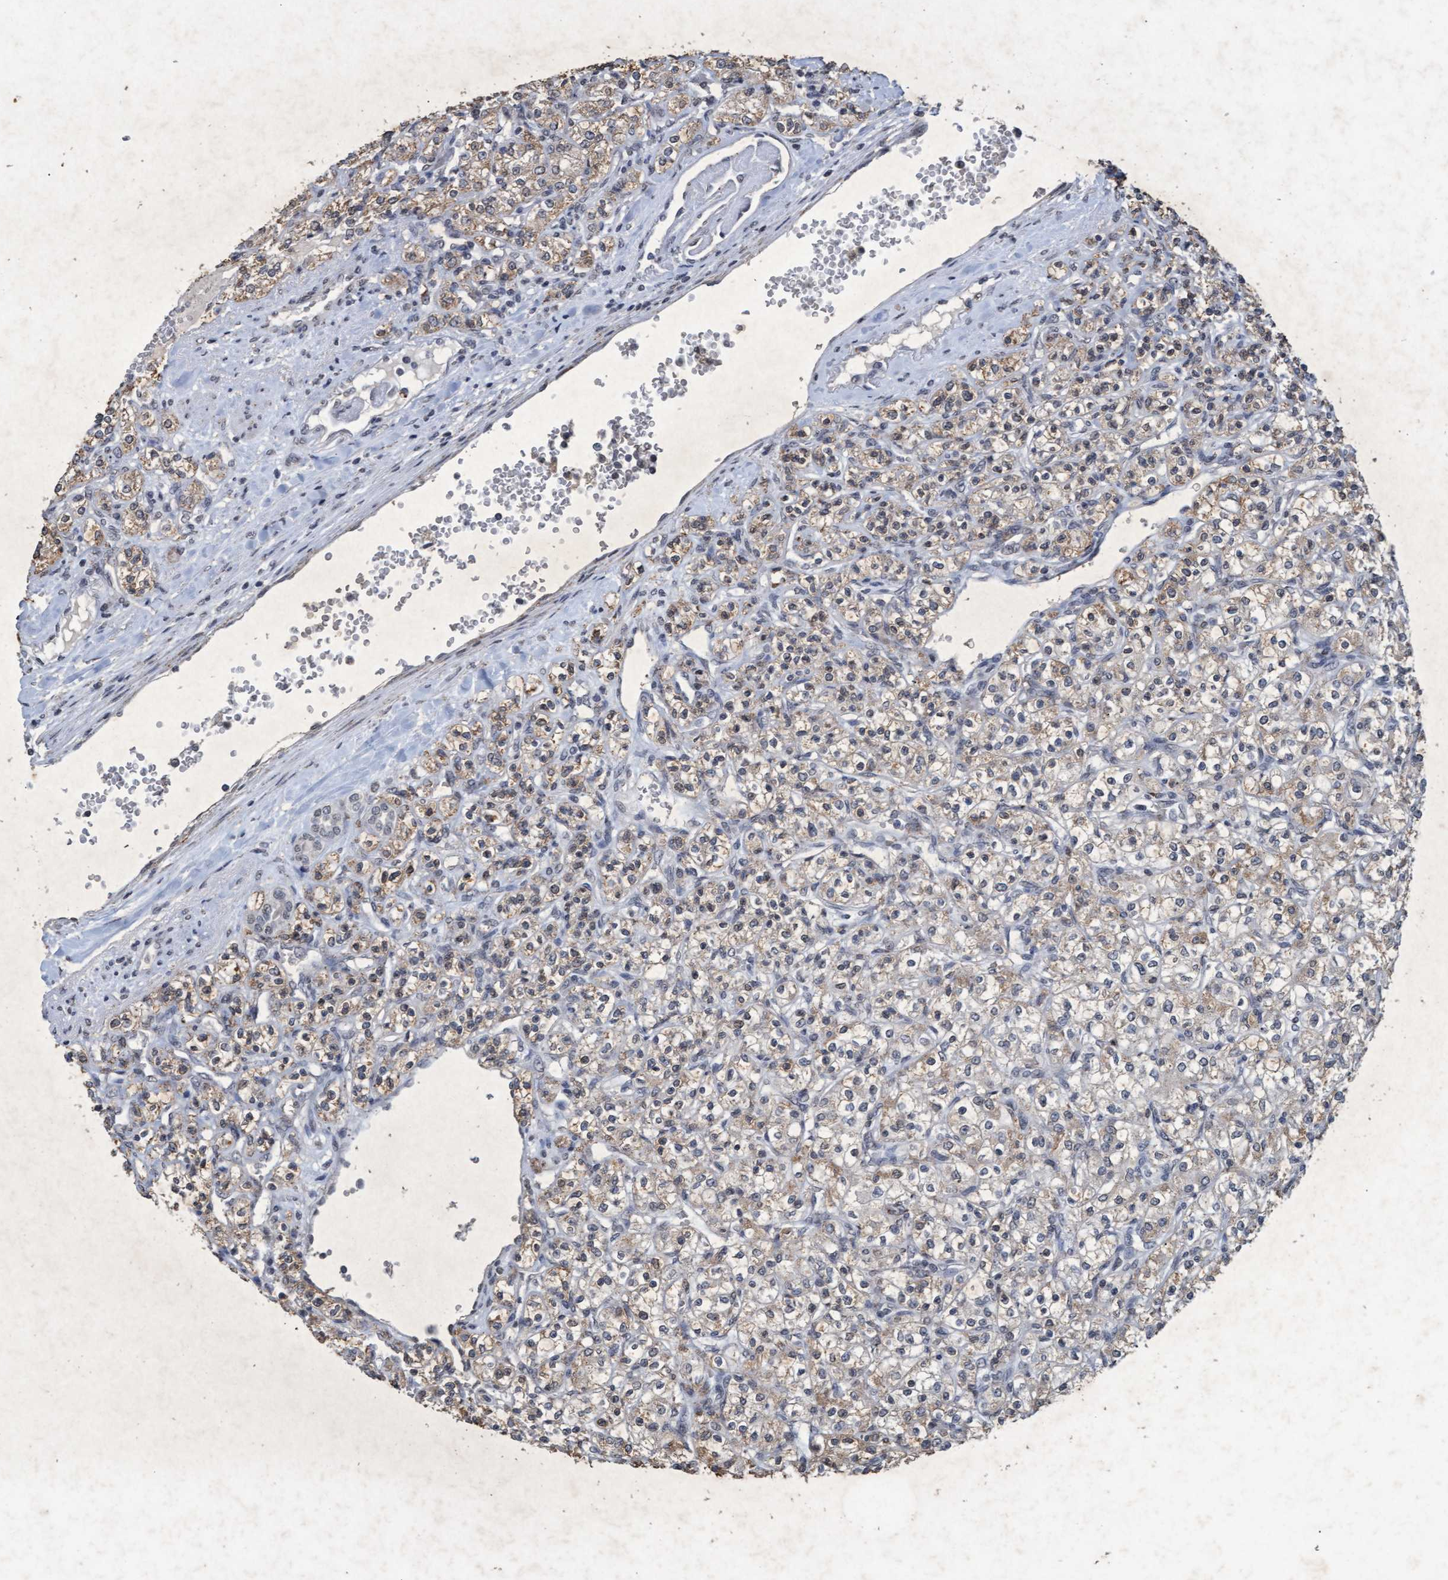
{"staining": {"intensity": "weak", "quantity": ">75%", "location": "cytoplasmic/membranous"}, "tissue": "renal cancer", "cell_type": "Tumor cells", "image_type": "cancer", "snomed": [{"axis": "morphology", "description": "Adenocarcinoma, NOS"}, {"axis": "topography", "description": "Kidney"}], "caption": "Protein expression analysis of renal cancer reveals weak cytoplasmic/membranous staining in approximately >75% of tumor cells.", "gene": "GALC", "patient": {"sex": "male", "age": 77}}